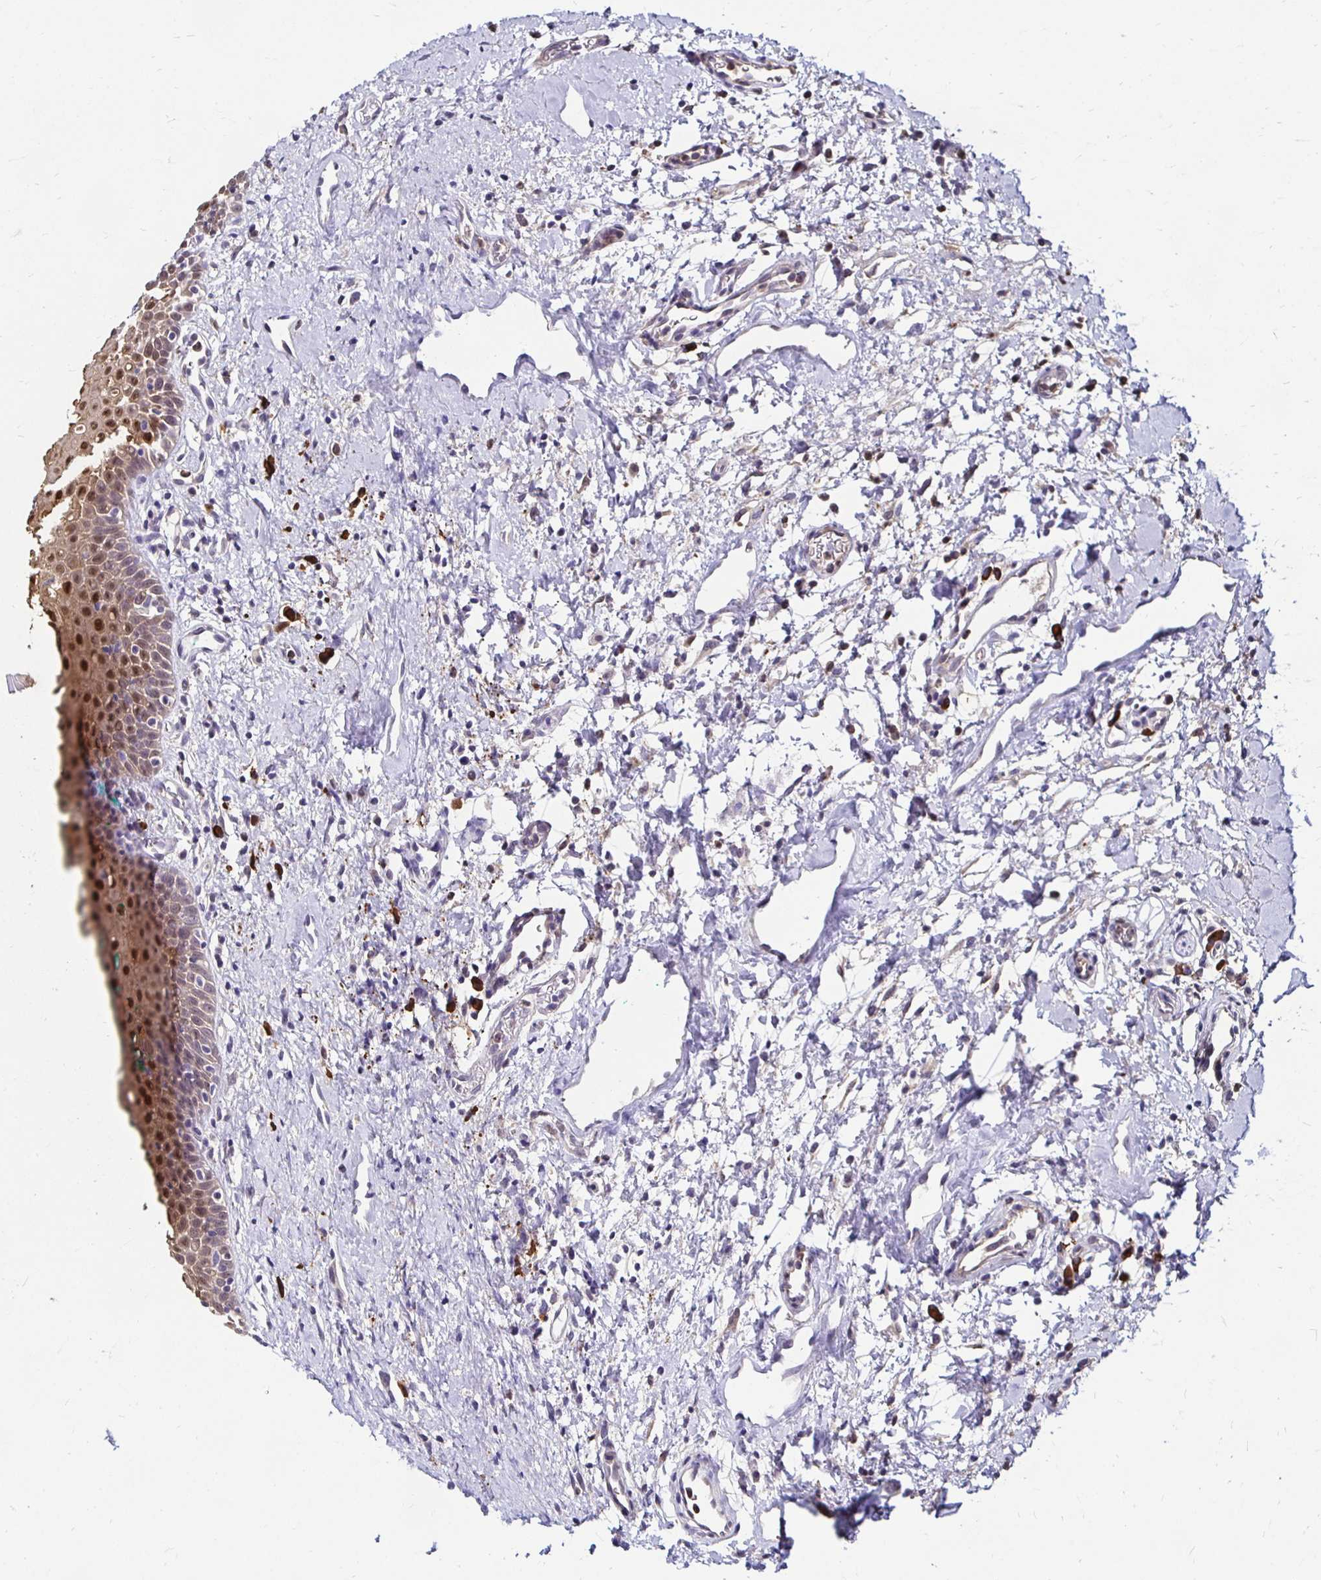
{"staining": {"intensity": "moderate", "quantity": "25%-75%", "location": "cytoplasmic/membranous,nuclear"}, "tissue": "oral mucosa", "cell_type": "Squamous epithelial cells", "image_type": "normal", "snomed": [{"axis": "morphology", "description": "Normal tissue, NOS"}, {"axis": "topography", "description": "Oral tissue"}], "caption": "Oral mucosa stained with immunohistochemistry (IHC) reveals moderate cytoplasmic/membranous,nuclear expression in approximately 25%-75% of squamous epithelial cells.", "gene": "TXN", "patient": {"sex": "female", "age": 70}}